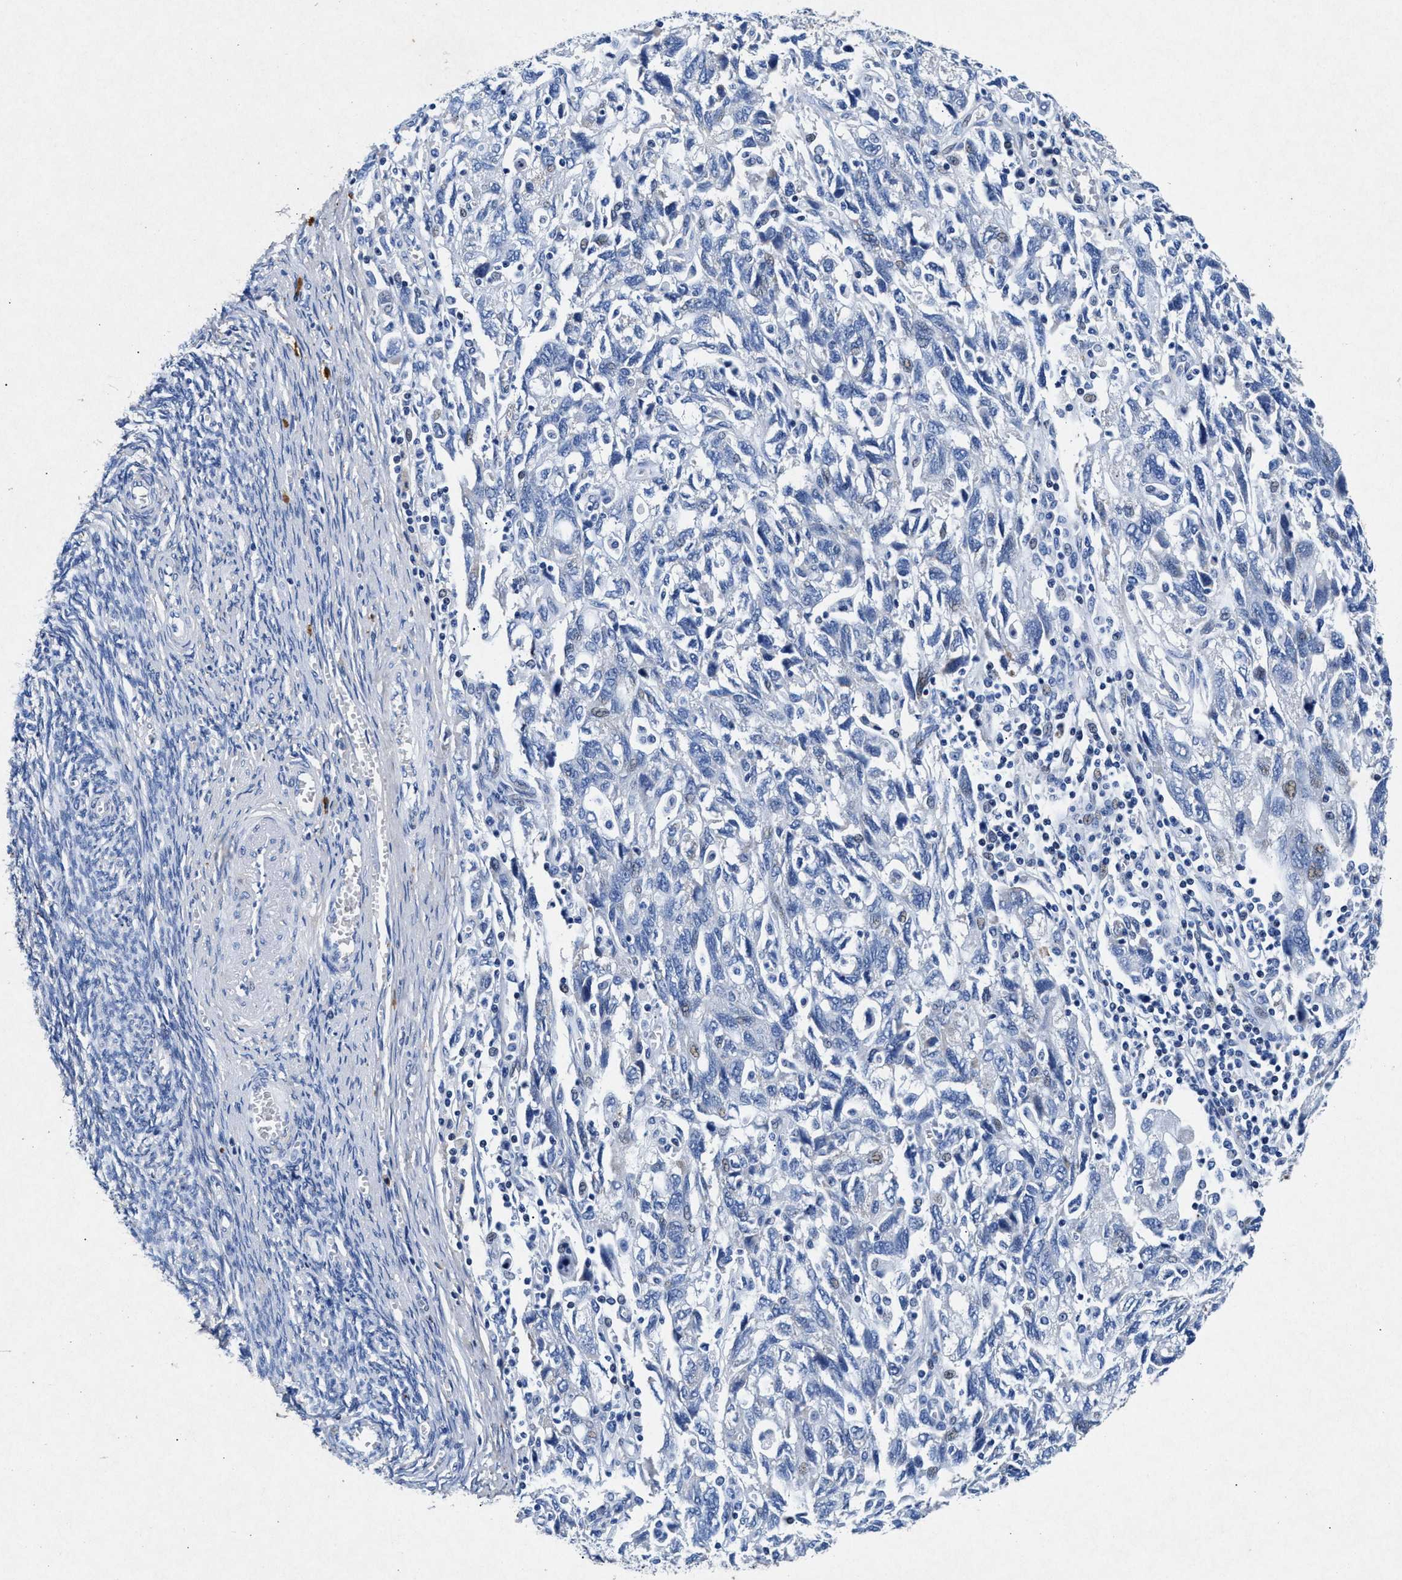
{"staining": {"intensity": "weak", "quantity": "<25%", "location": "nuclear"}, "tissue": "ovarian cancer", "cell_type": "Tumor cells", "image_type": "cancer", "snomed": [{"axis": "morphology", "description": "Carcinoma, NOS"}, {"axis": "morphology", "description": "Cystadenocarcinoma, serous, NOS"}, {"axis": "topography", "description": "Ovary"}], "caption": "This image is of ovarian carcinoma stained with immunohistochemistry to label a protein in brown with the nuclei are counter-stained blue. There is no staining in tumor cells.", "gene": "MAP6", "patient": {"sex": "female", "age": 69}}